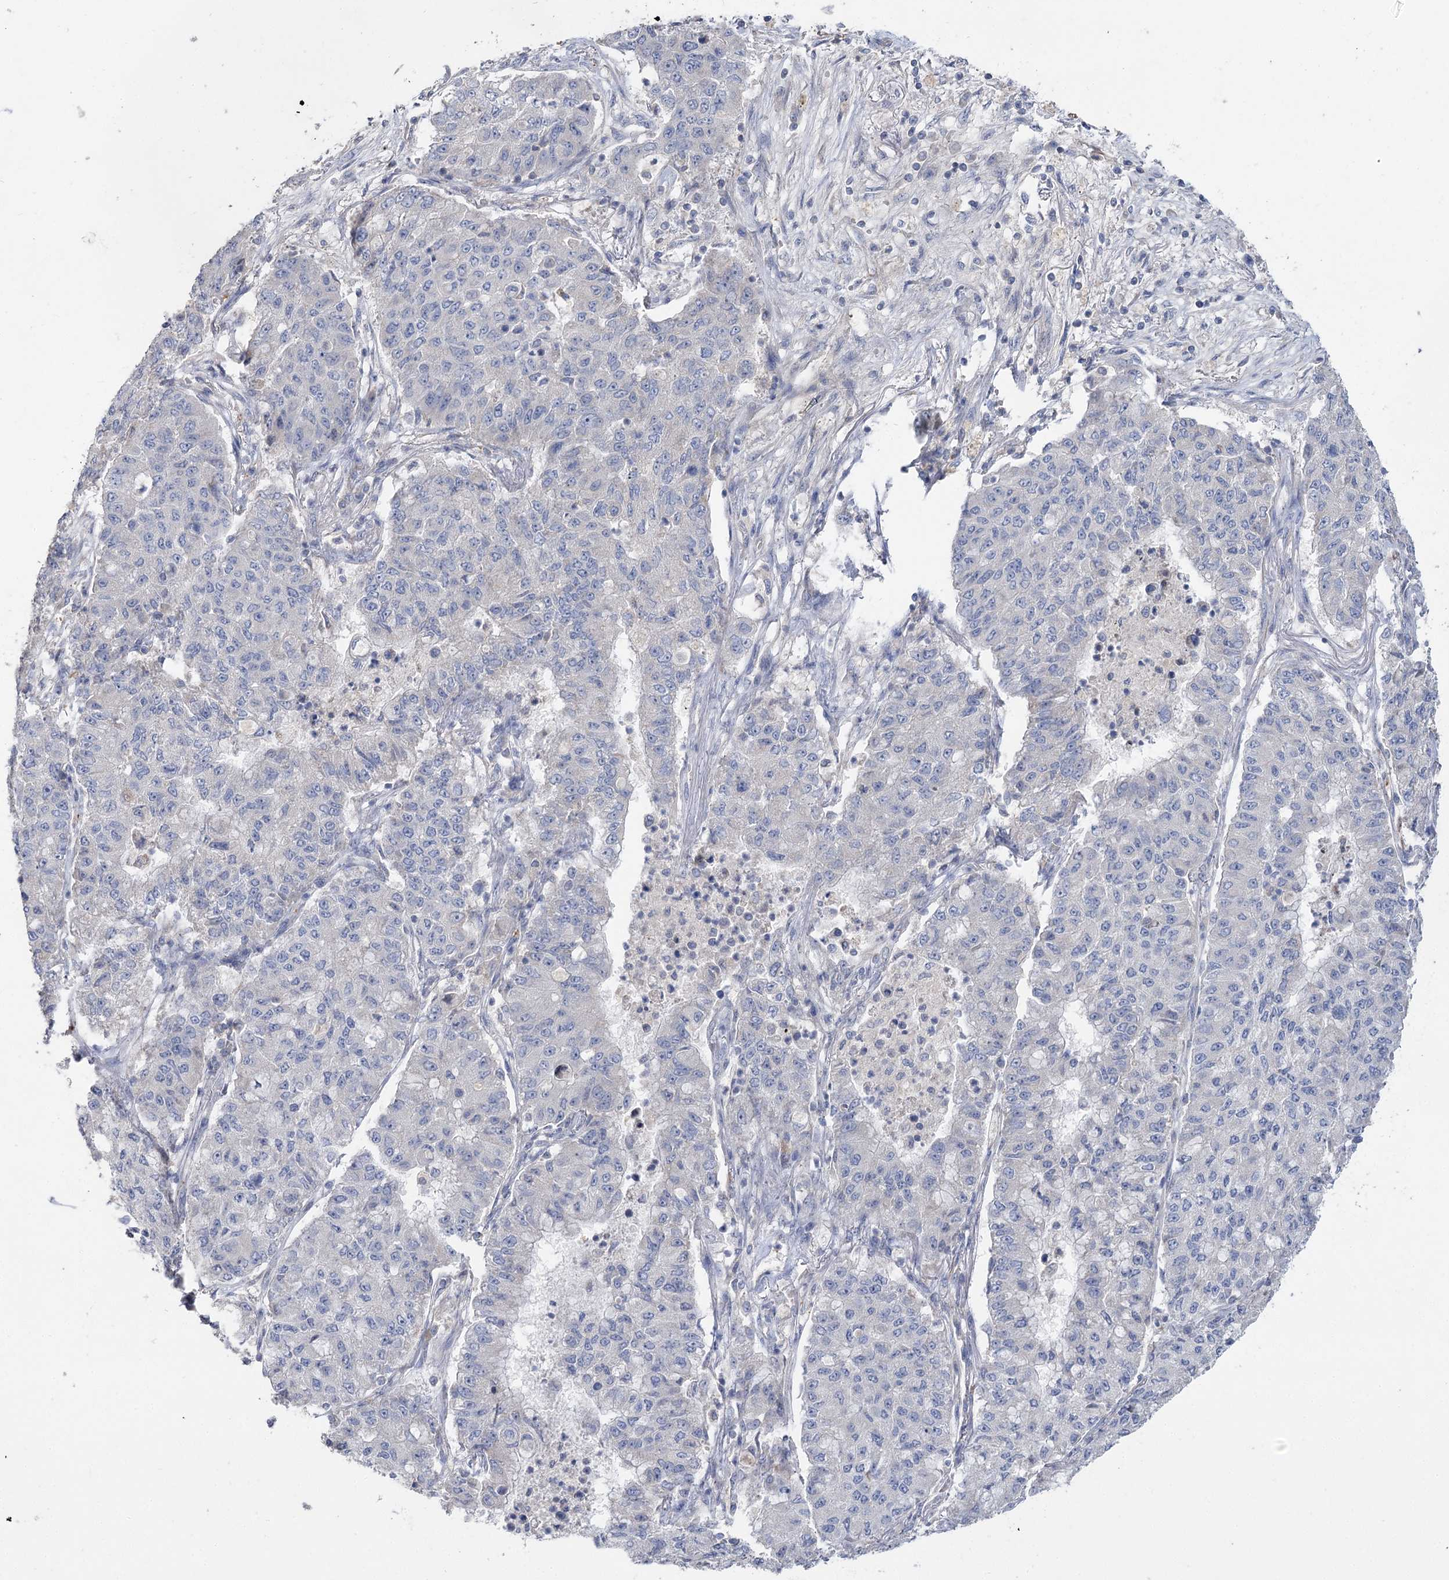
{"staining": {"intensity": "negative", "quantity": "none", "location": "none"}, "tissue": "lung cancer", "cell_type": "Tumor cells", "image_type": "cancer", "snomed": [{"axis": "morphology", "description": "Squamous cell carcinoma, NOS"}, {"axis": "topography", "description": "Lung"}], "caption": "Squamous cell carcinoma (lung) was stained to show a protein in brown. There is no significant positivity in tumor cells. Nuclei are stained in blue.", "gene": "TMEM187", "patient": {"sex": "male", "age": 74}}